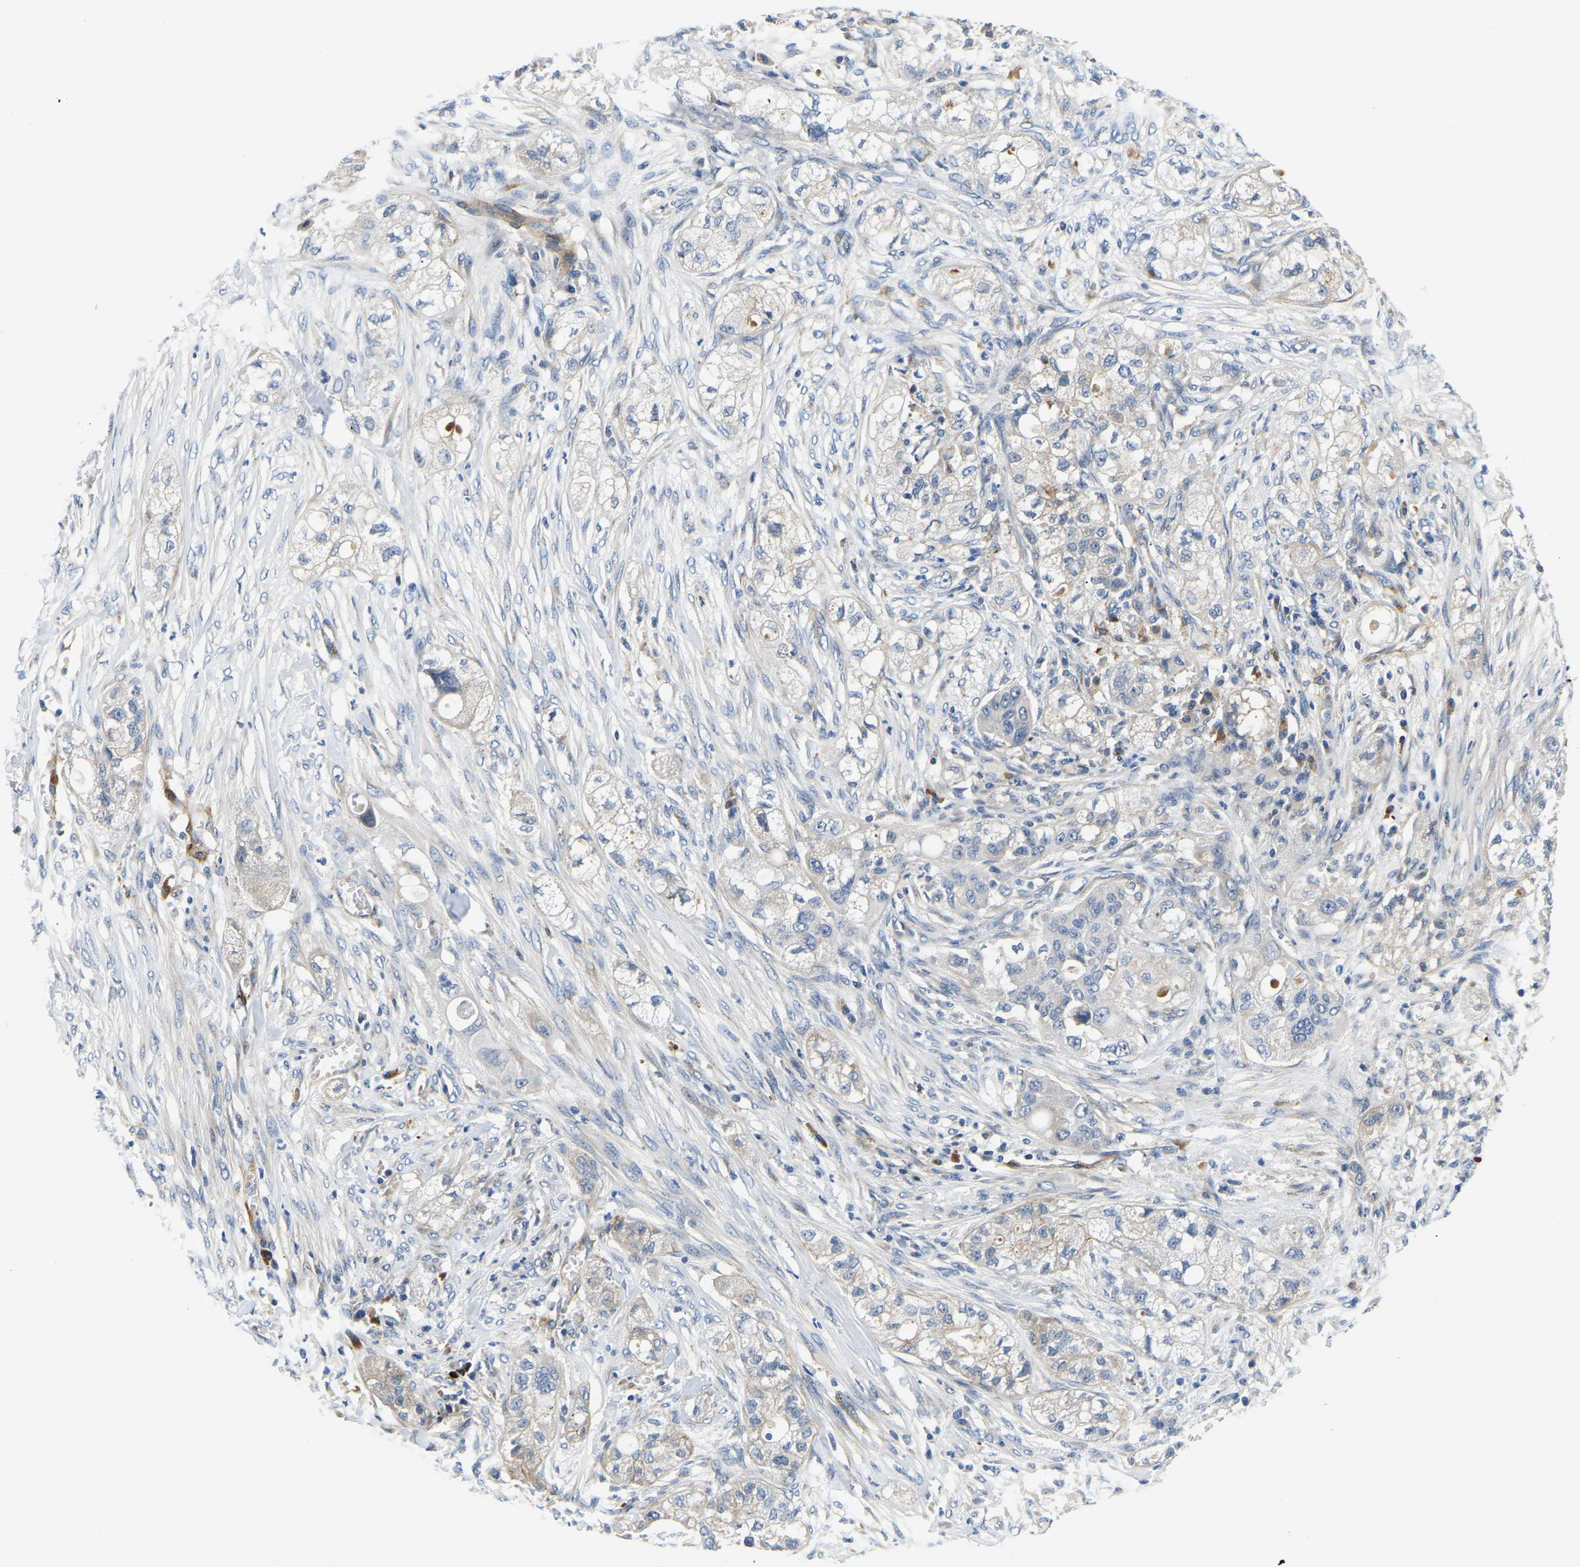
{"staining": {"intensity": "negative", "quantity": "none", "location": "none"}, "tissue": "pancreatic cancer", "cell_type": "Tumor cells", "image_type": "cancer", "snomed": [{"axis": "morphology", "description": "Adenocarcinoma, NOS"}, {"axis": "topography", "description": "Pancreas"}], "caption": "Human adenocarcinoma (pancreatic) stained for a protein using IHC shows no expression in tumor cells.", "gene": "LIAS", "patient": {"sex": "female", "age": 78}}